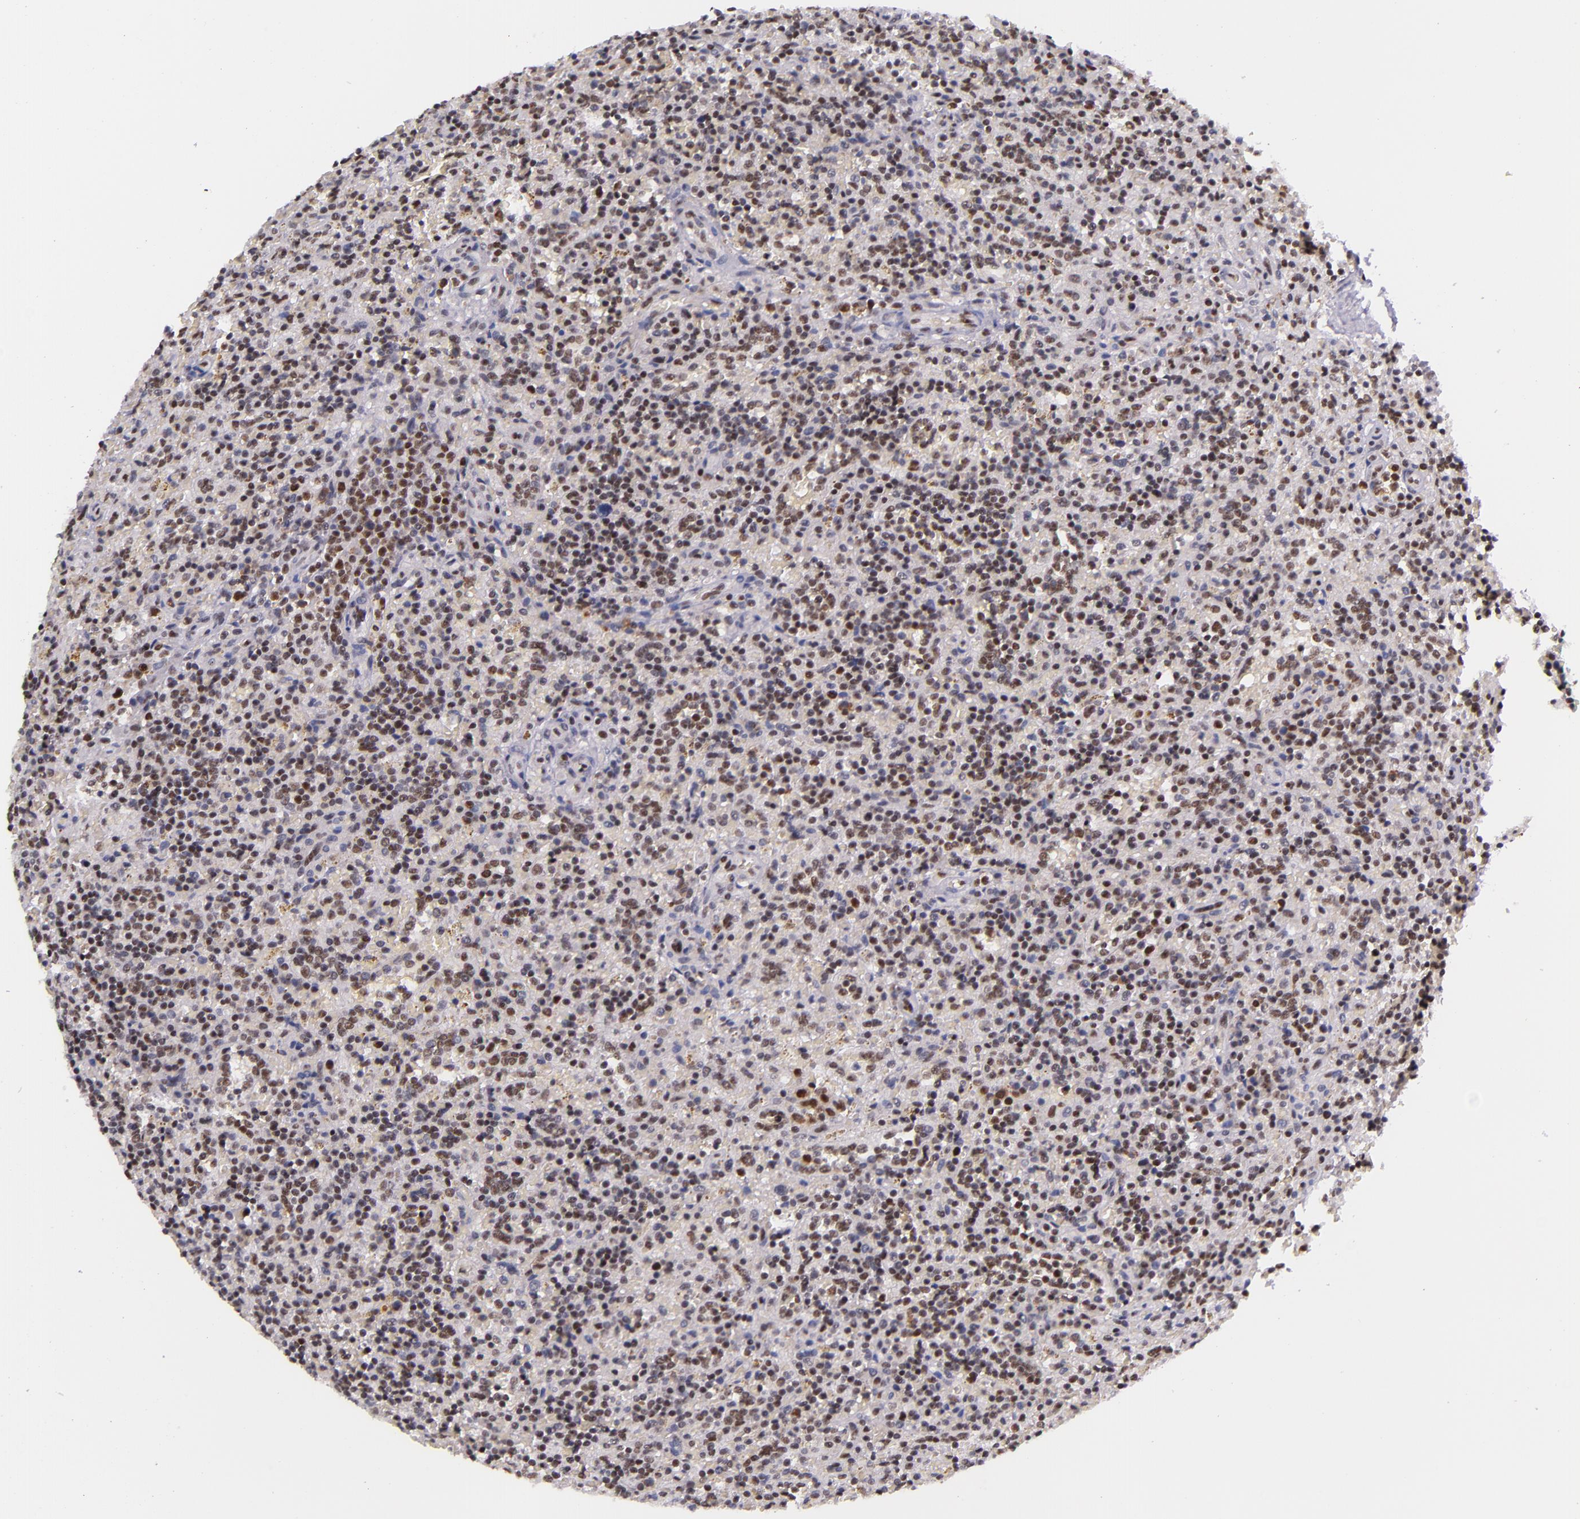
{"staining": {"intensity": "moderate", "quantity": "25%-75%", "location": "nuclear"}, "tissue": "lymphoma", "cell_type": "Tumor cells", "image_type": "cancer", "snomed": [{"axis": "morphology", "description": "Malignant lymphoma, non-Hodgkin's type, Low grade"}, {"axis": "topography", "description": "Spleen"}], "caption": "A high-resolution histopathology image shows IHC staining of low-grade malignant lymphoma, non-Hodgkin's type, which reveals moderate nuclear expression in about 25%-75% of tumor cells. (DAB (3,3'-diaminobenzidine) = brown stain, brightfield microscopy at high magnification).", "gene": "GPKOW", "patient": {"sex": "male", "age": 67}}